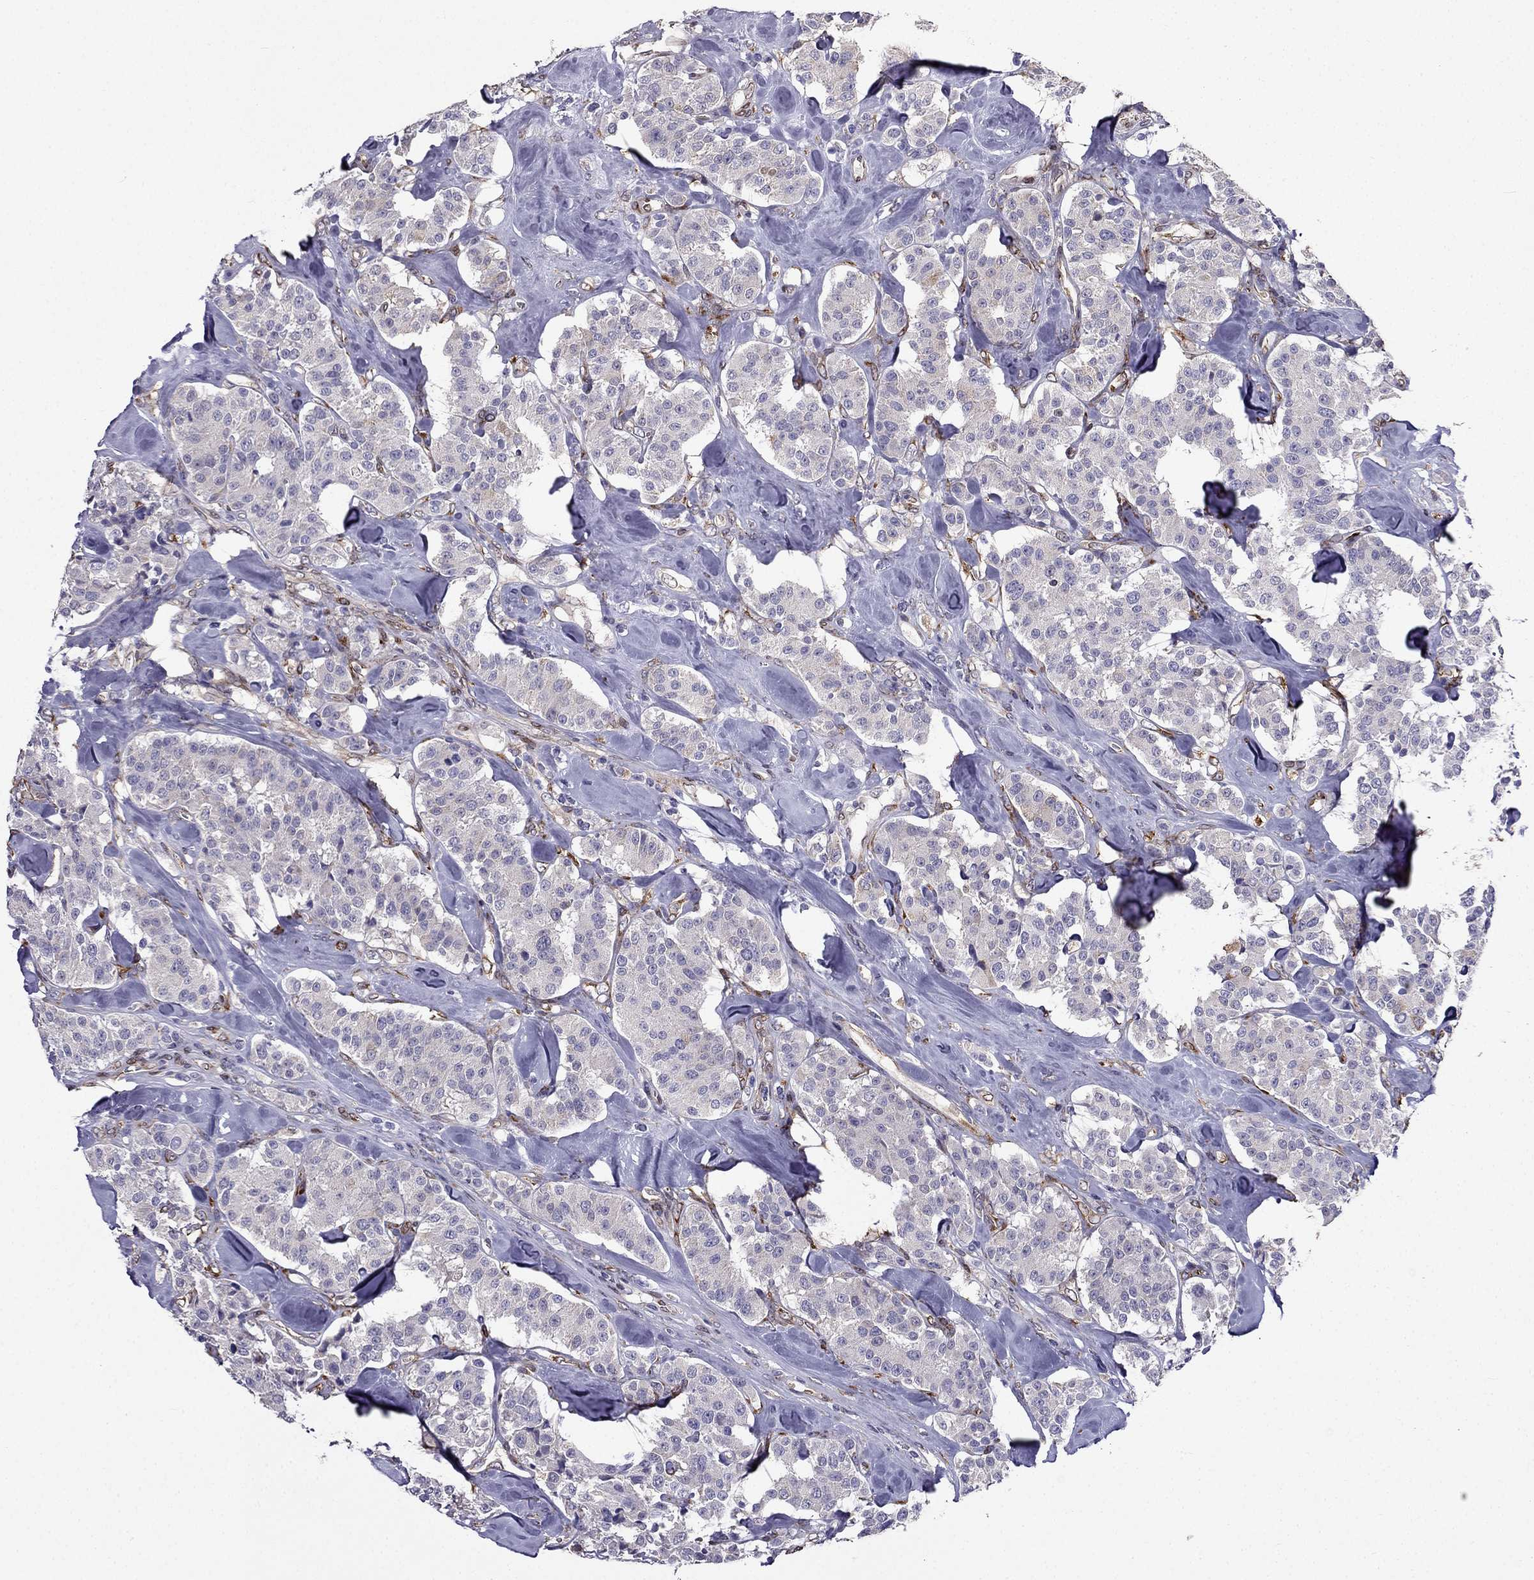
{"staining": {"intensity": "negative", "quantity": "none", "location": "none"}, "tissue": "carcinoid", "cell_type": "Tumor cells", "image_type": "cancer", "snomed": [{"axis": "morphology", "description": "Carcinoid, malignant, NOS"}, {"axis": "topography", "description": "Pancreas"}], "caption": "The micrograph reveals no staining of tumor cells in carcinoid (malignant).", "gene": "IKBIP", "patient": {"sex": "male", "age": 41}}